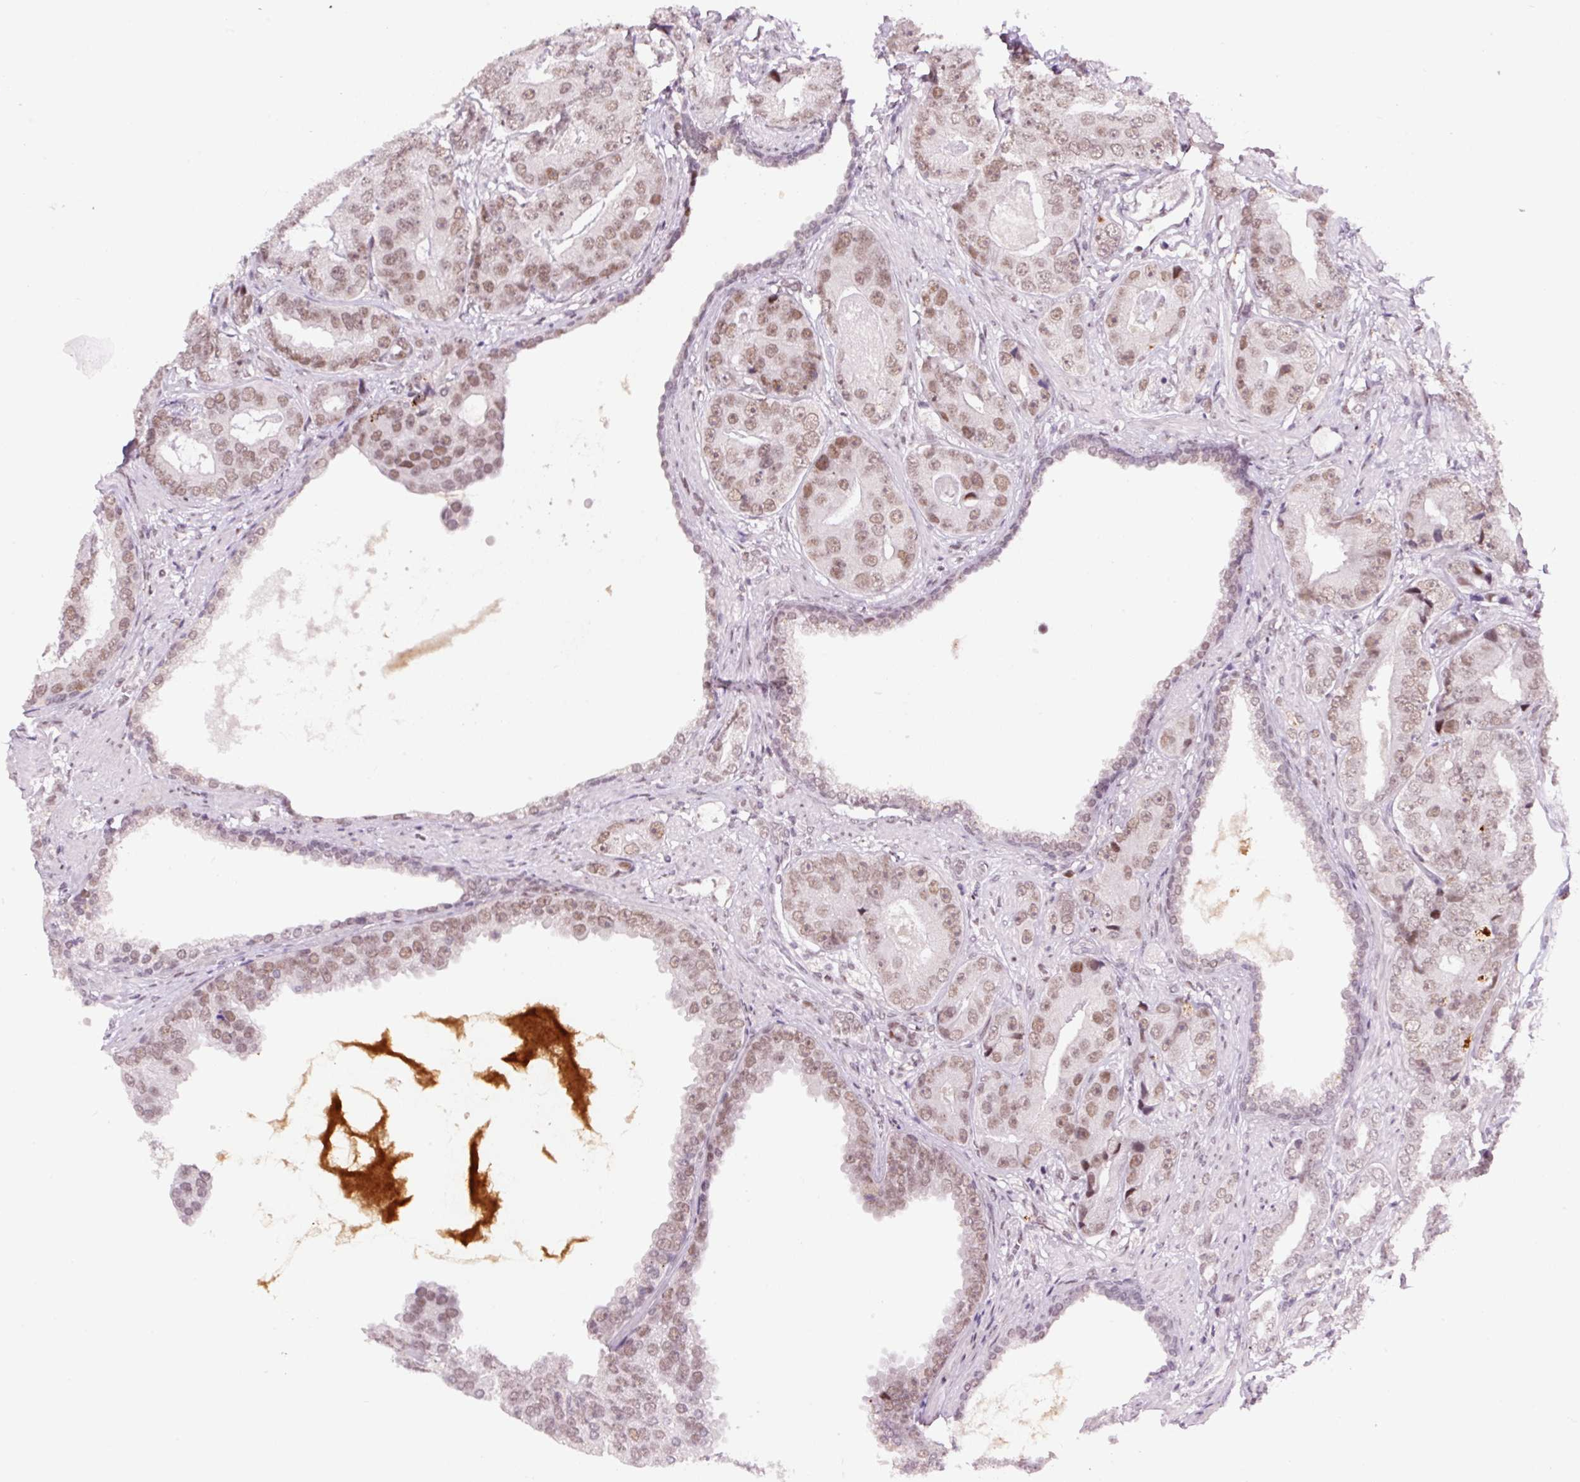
{"staining": {"intensity": "moderate", "quantity": ">75%", "location": "nuclear"}, "tissue": "prostate cancer", "cell_type": "Tumor cells", "image_type": "cancer", "snomed": [{"axis": "morphology", "description": "Adenocarcinoma, High grade"}, {"axis": "topography", "description": "Prostate"}], "caption": "Immunohistochemical staining of prostate high-grade adenocarcinoma shows medium levels of moderate nuclear protein positivity in about >75% of tumor cells.", "gene": "CCNL2", "patient": {"sex": "male", "age": 71}}